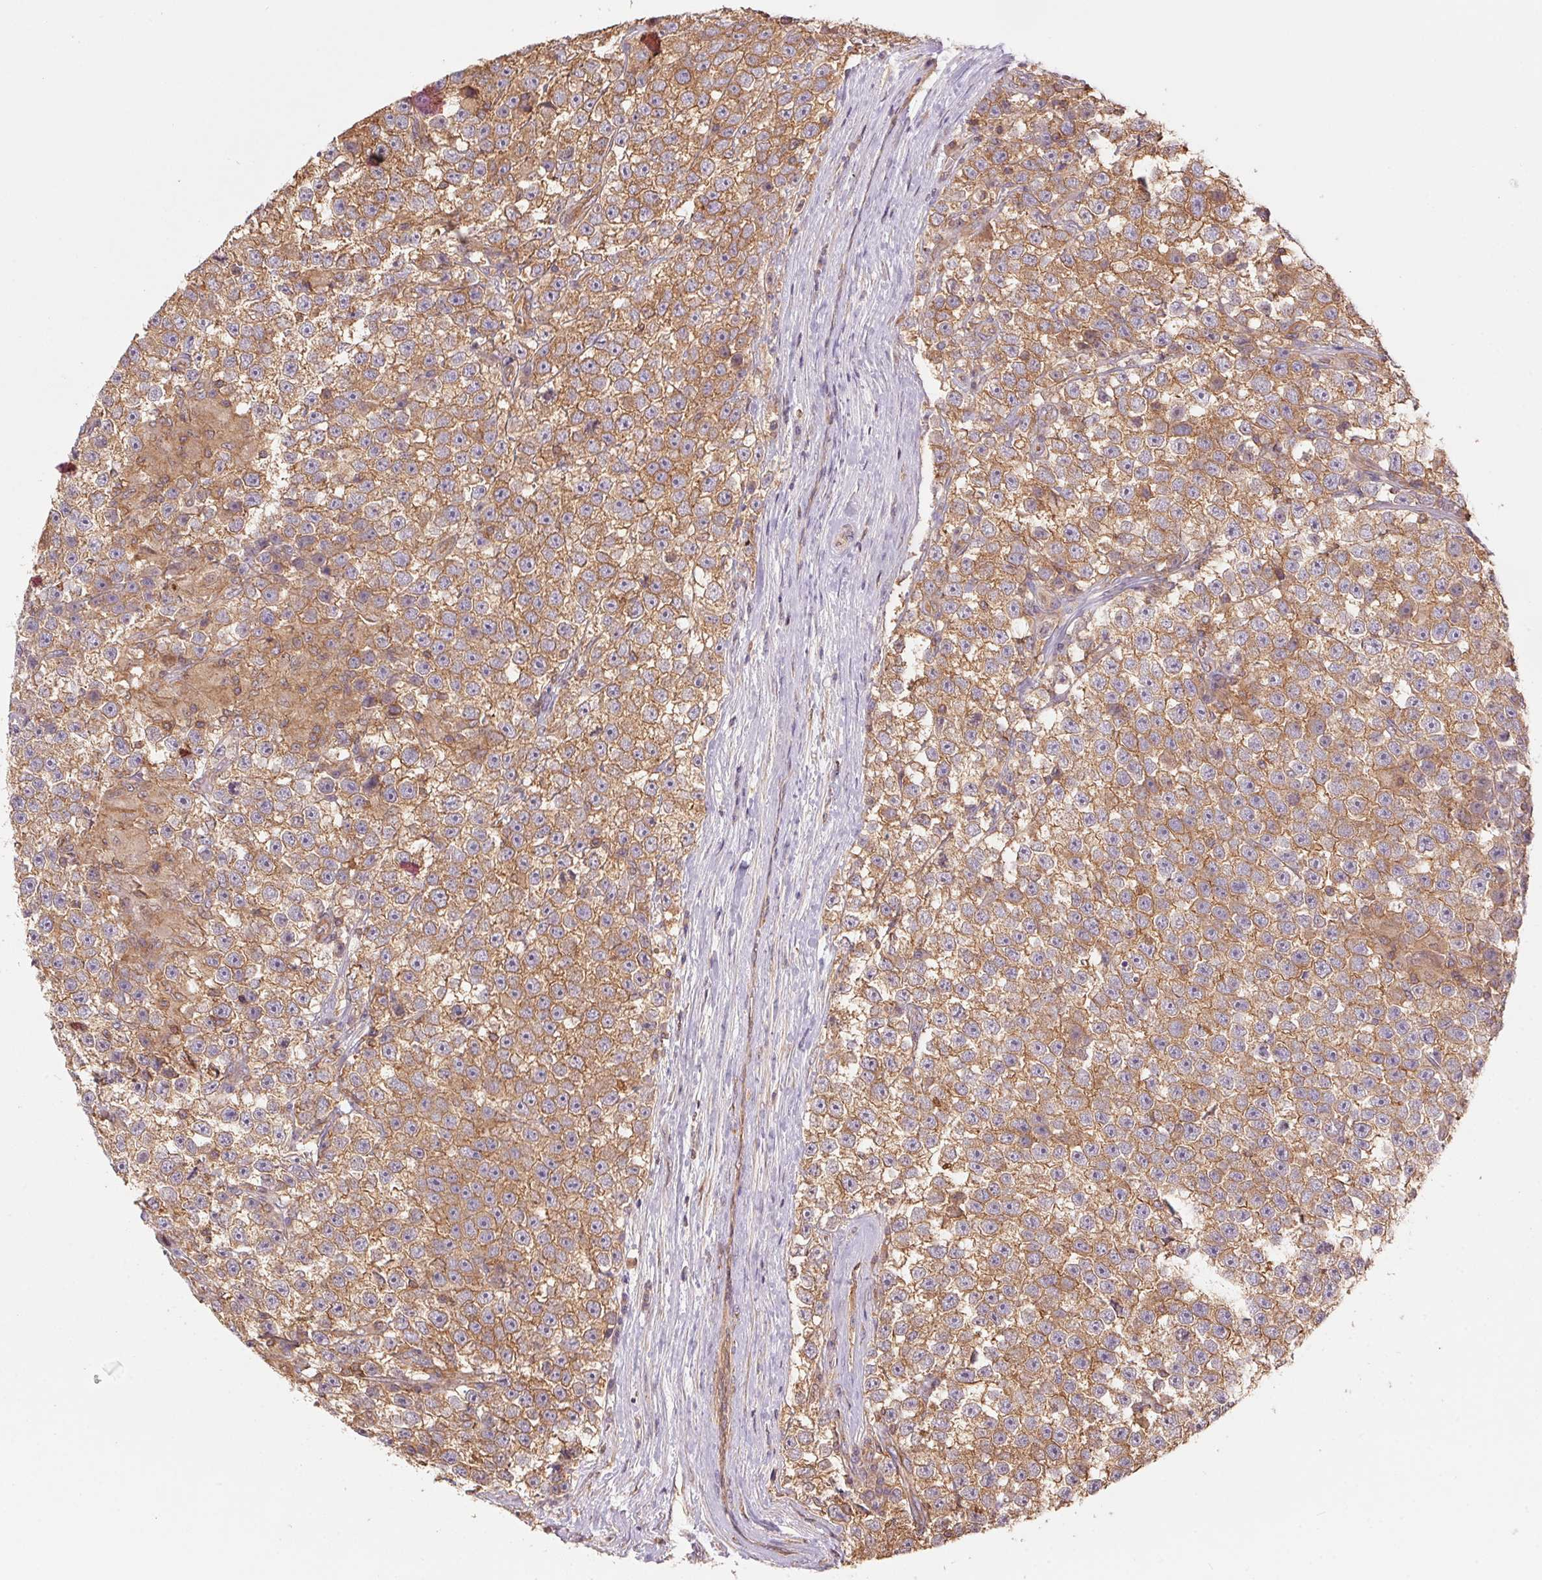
{"staining": {"intensity": "moderate", "quantity": ">75%", "location": "cytoplasmic/membranous"}, "tissue": "testis cancer", "cell_type": "Tumor cells", "image_type": "cancer", "snomed": [{"axis": "morphology", "description": "Seminoma, NOS"}, {"axis": "topography", "description": "Testis"}], "caption": "Seminoma (testis) tissue exhibits moderate cytoplasmic/membranous positivity in approximately >75% of tumor cells", "gene": "TUBA3D", "patient": {"sex": "male", "age": 31}}